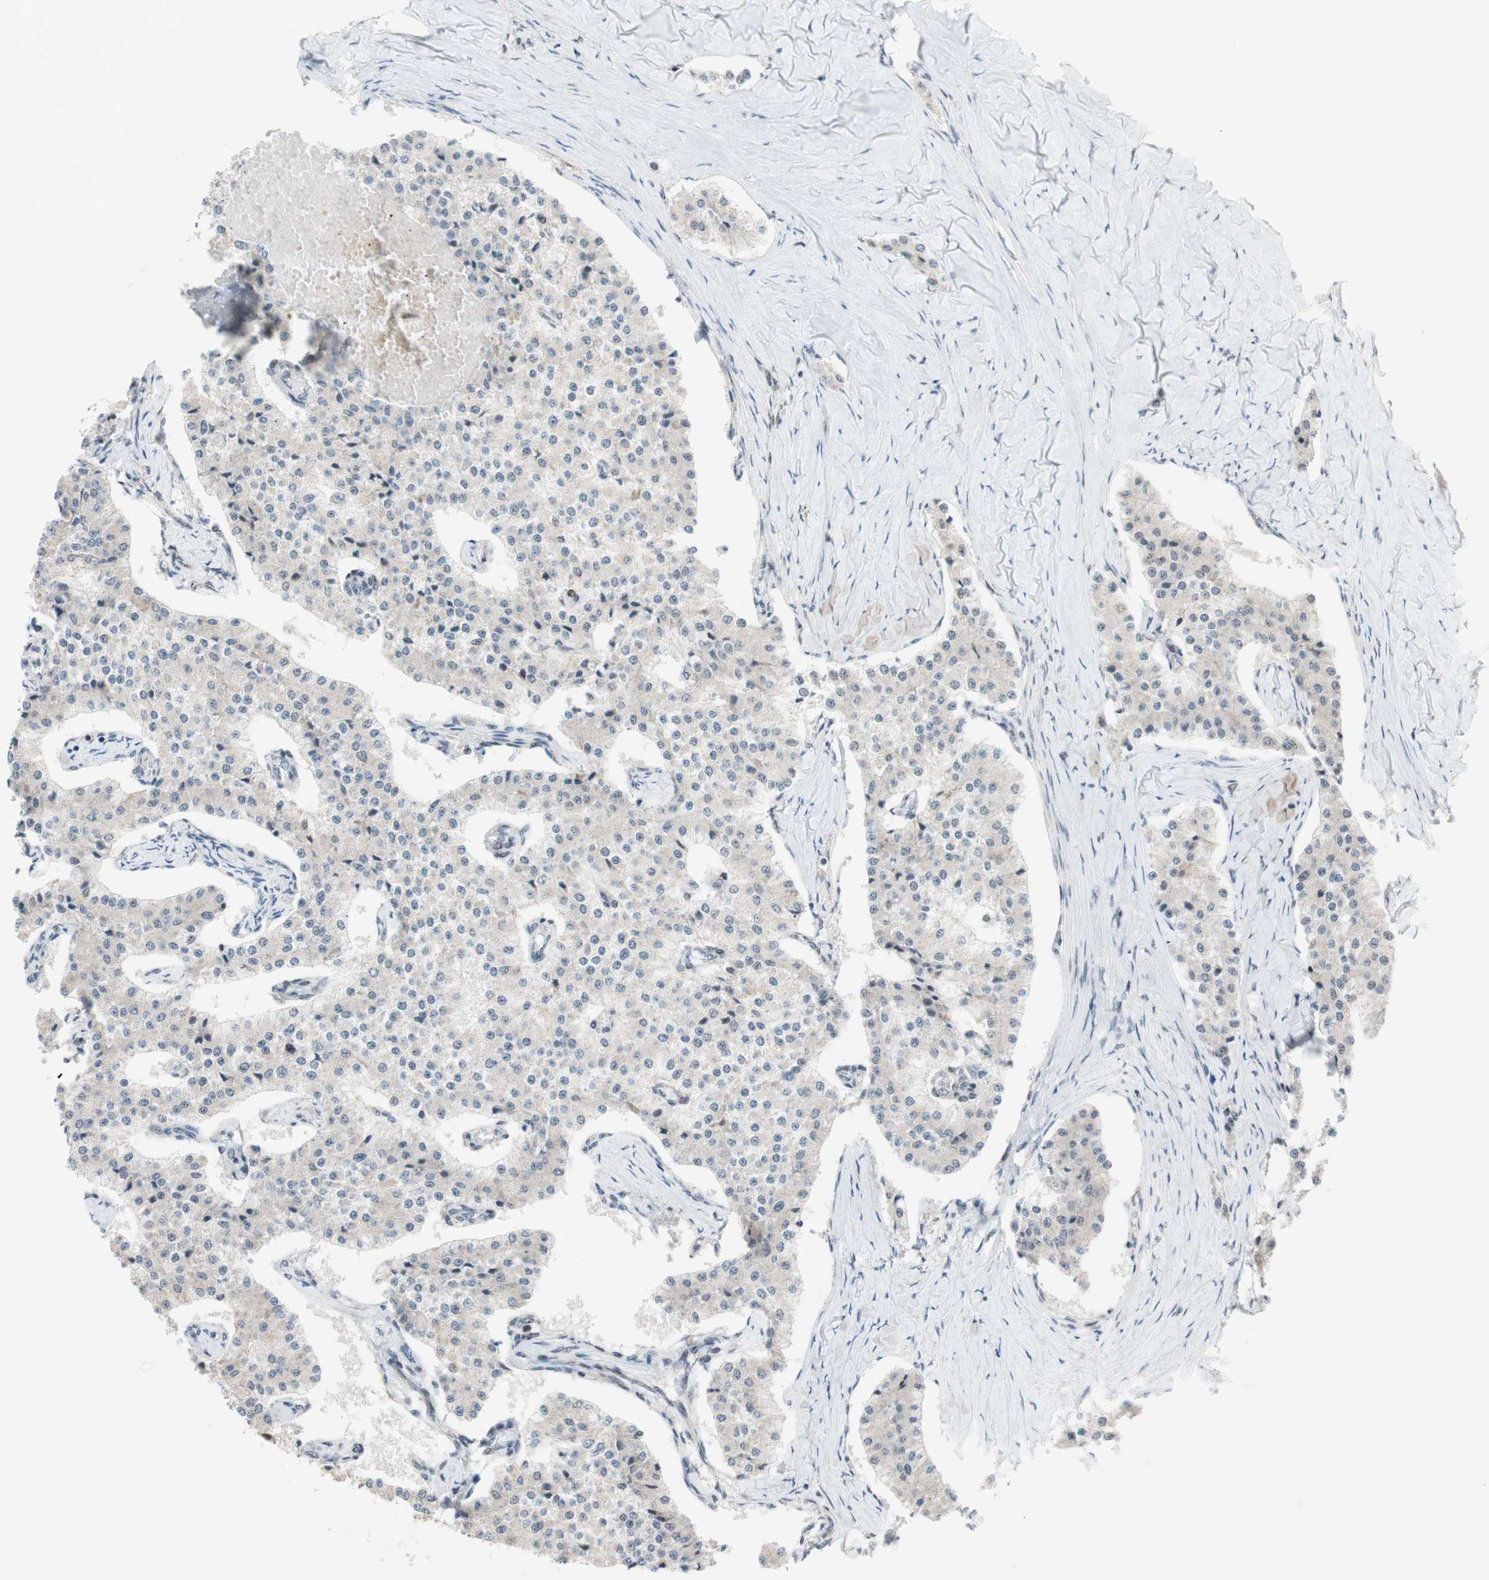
{"staining": {"intensity": "negative", "quantity": "none", "location": "none"}, "tissue": "carcinoid", "cell_type": "Tumor cells", "image_type": "cancer", "snomed": [{"axis": "morphology", "description": "Carcinoid, malignant, NOS"}, {"axis": "topography", "description": "Colon"}], "caption": "Malignant carcinoid was stained to show a protein in brown. There is no significant staining in tumor cells. (Immunohistochemistry, brightfield microscopy, high magnification).", "gene": "POLR1A", "patient": {"sex": "female", "age": 52}}